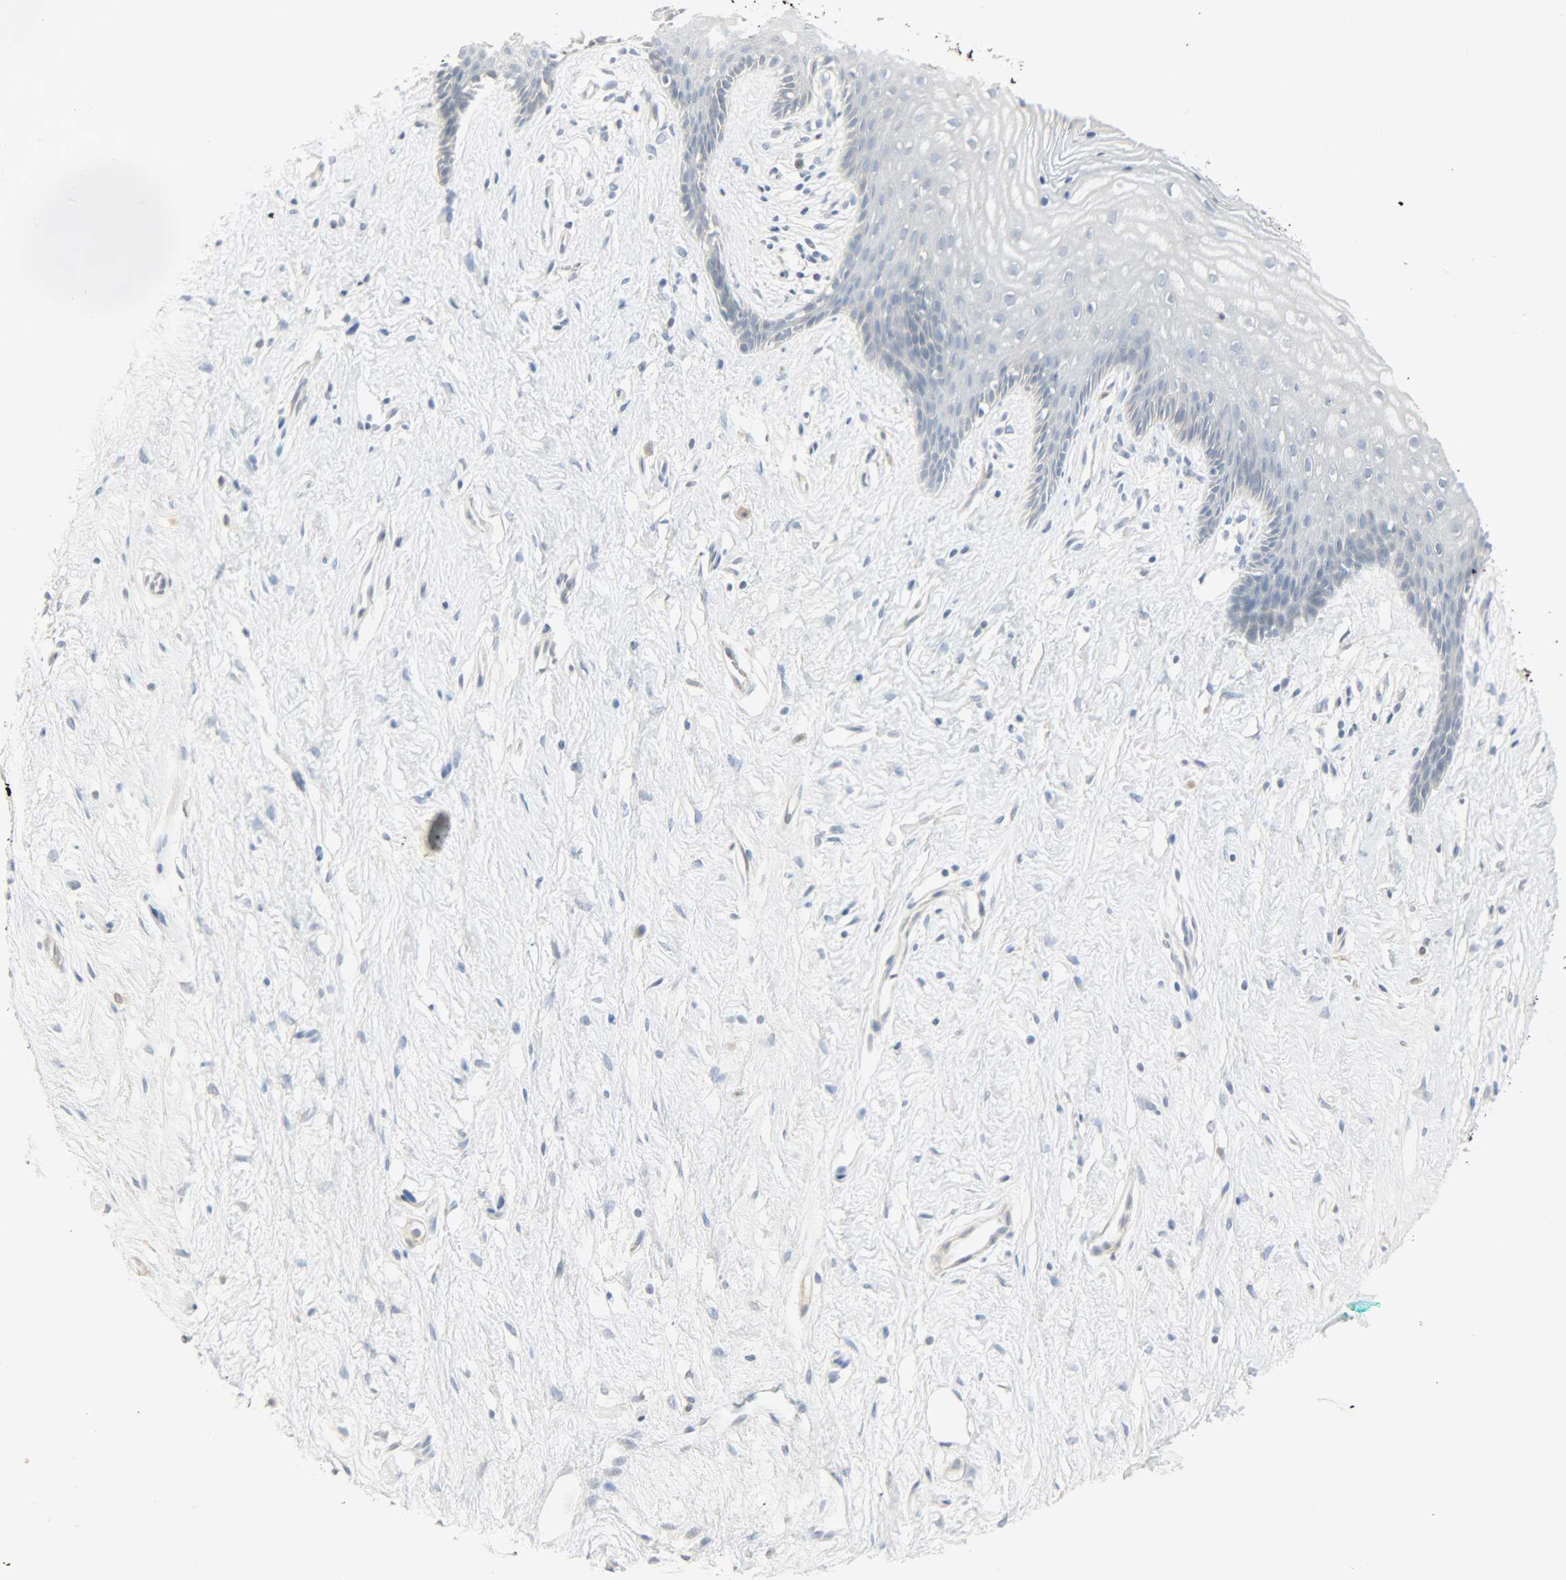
{"staining": {"intensity": "negative", "quantity": "none", "location": "none"}, "tissue": "vagina", "cell_type": "Squamous epithelial cells", "image_type": "normal", "snomed": [{"axis": "morphology", "description": "Normal tissue, NOS"}, {"axis": "topography", "description": "Vagina"}], "caption": "Photomicrograph shows no significant protein staining in squamous epithelial cells of unremarkable vagina. (DAB immunohistochemistry (IHC) visualized using brightfield microscopy, high magnification).", "gene": "ENPEP", "patient": {"sex": "female", "age": 44}}